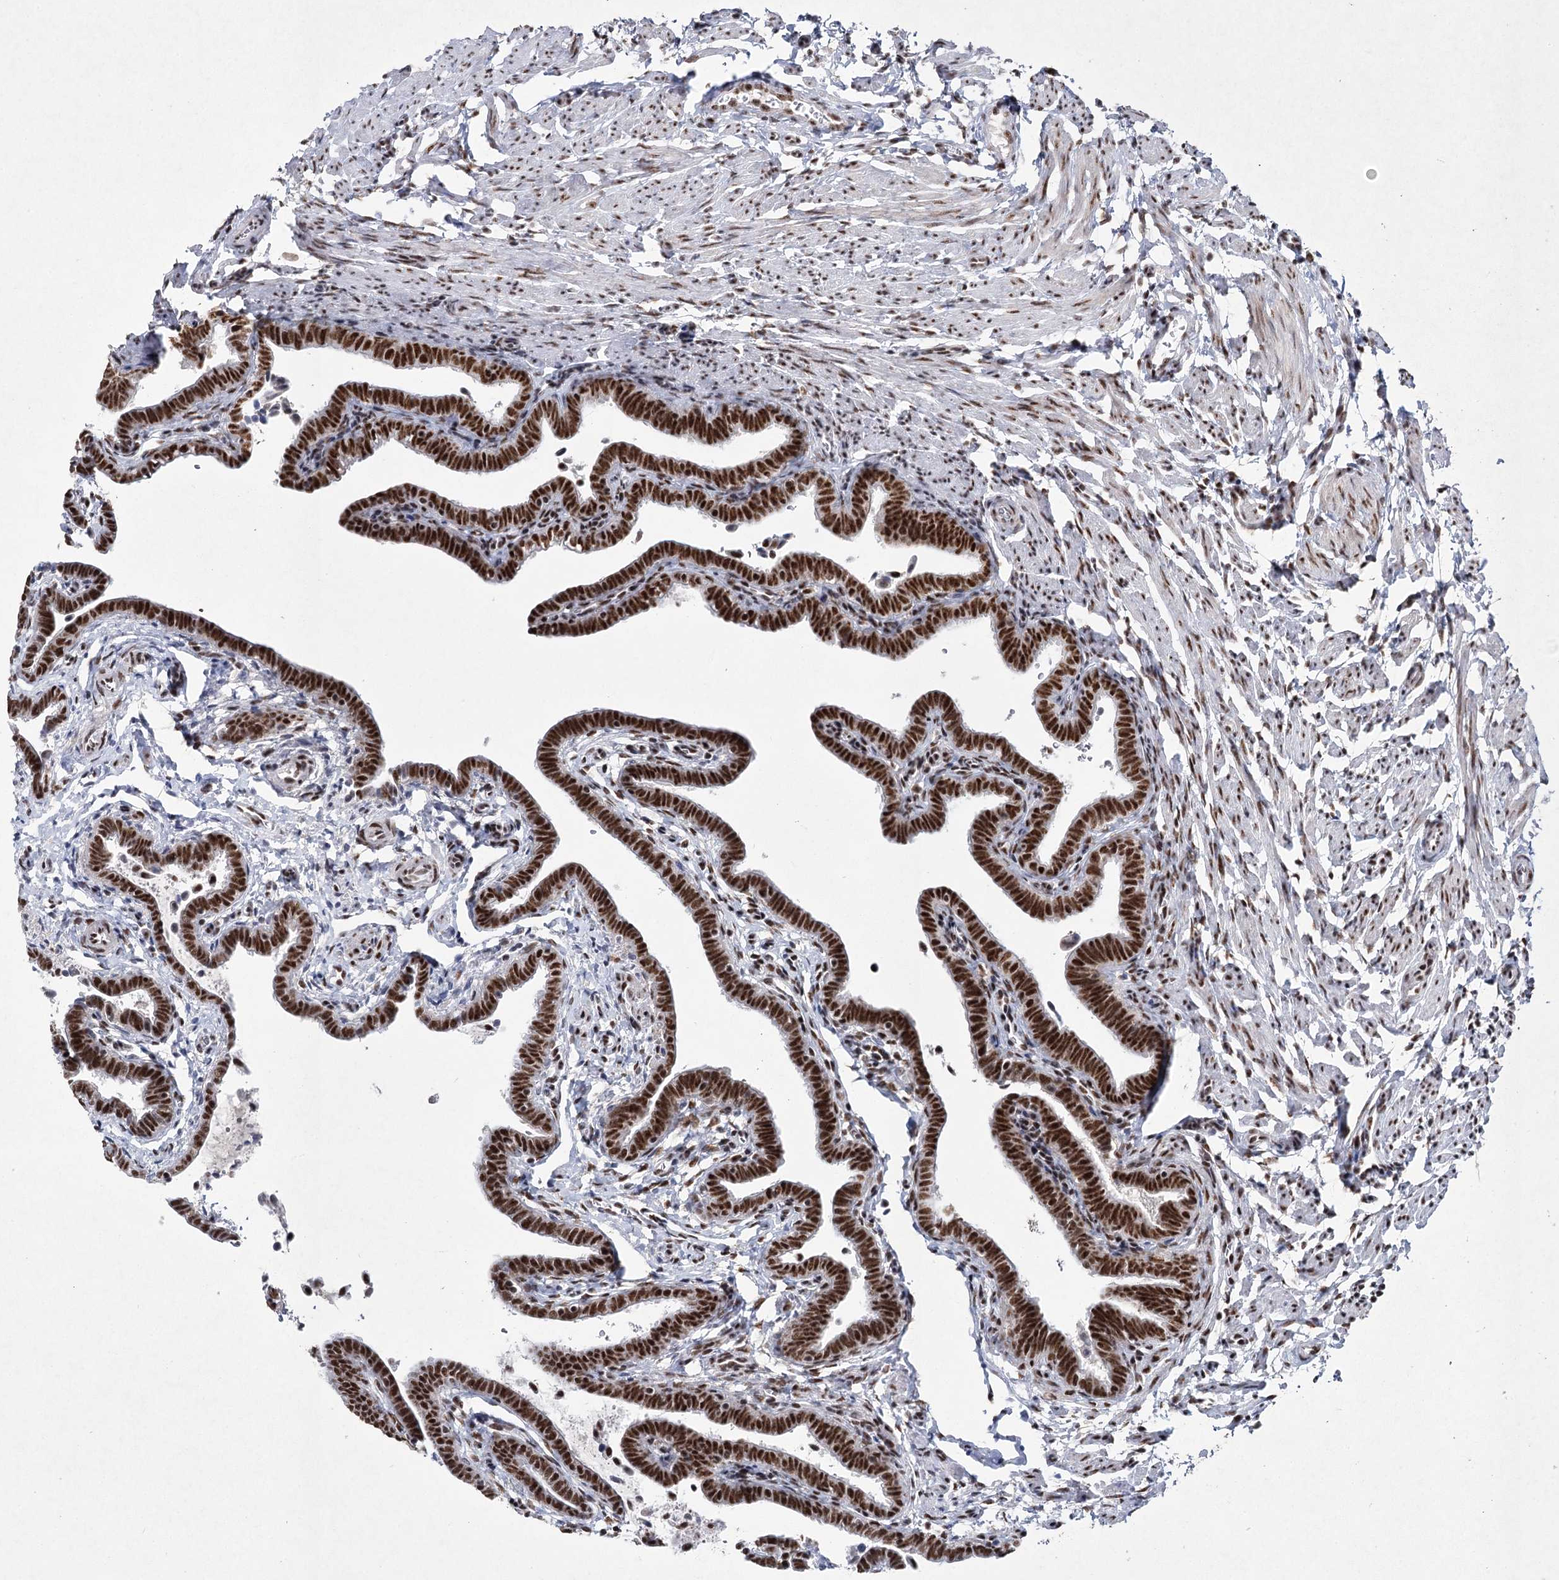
{"staining": {"intensity": "strong", "quantity": ">75%", "location": "nuclear"}, "tissue": "fallopian tube", "cell_type": "Glandular cells", "image_type": "normal", "snomed": [{"axis": "morphology", "description": "Normal tissue, NOS"}, {"axis": "topography", "description": "Fallopian tube"}], "caption": "Fallopian tube stained with a protein marker demonstrates strong staining in glandular cells.", "gene": "SCAF8", "patient": {"sex": "female", "age": 36}}